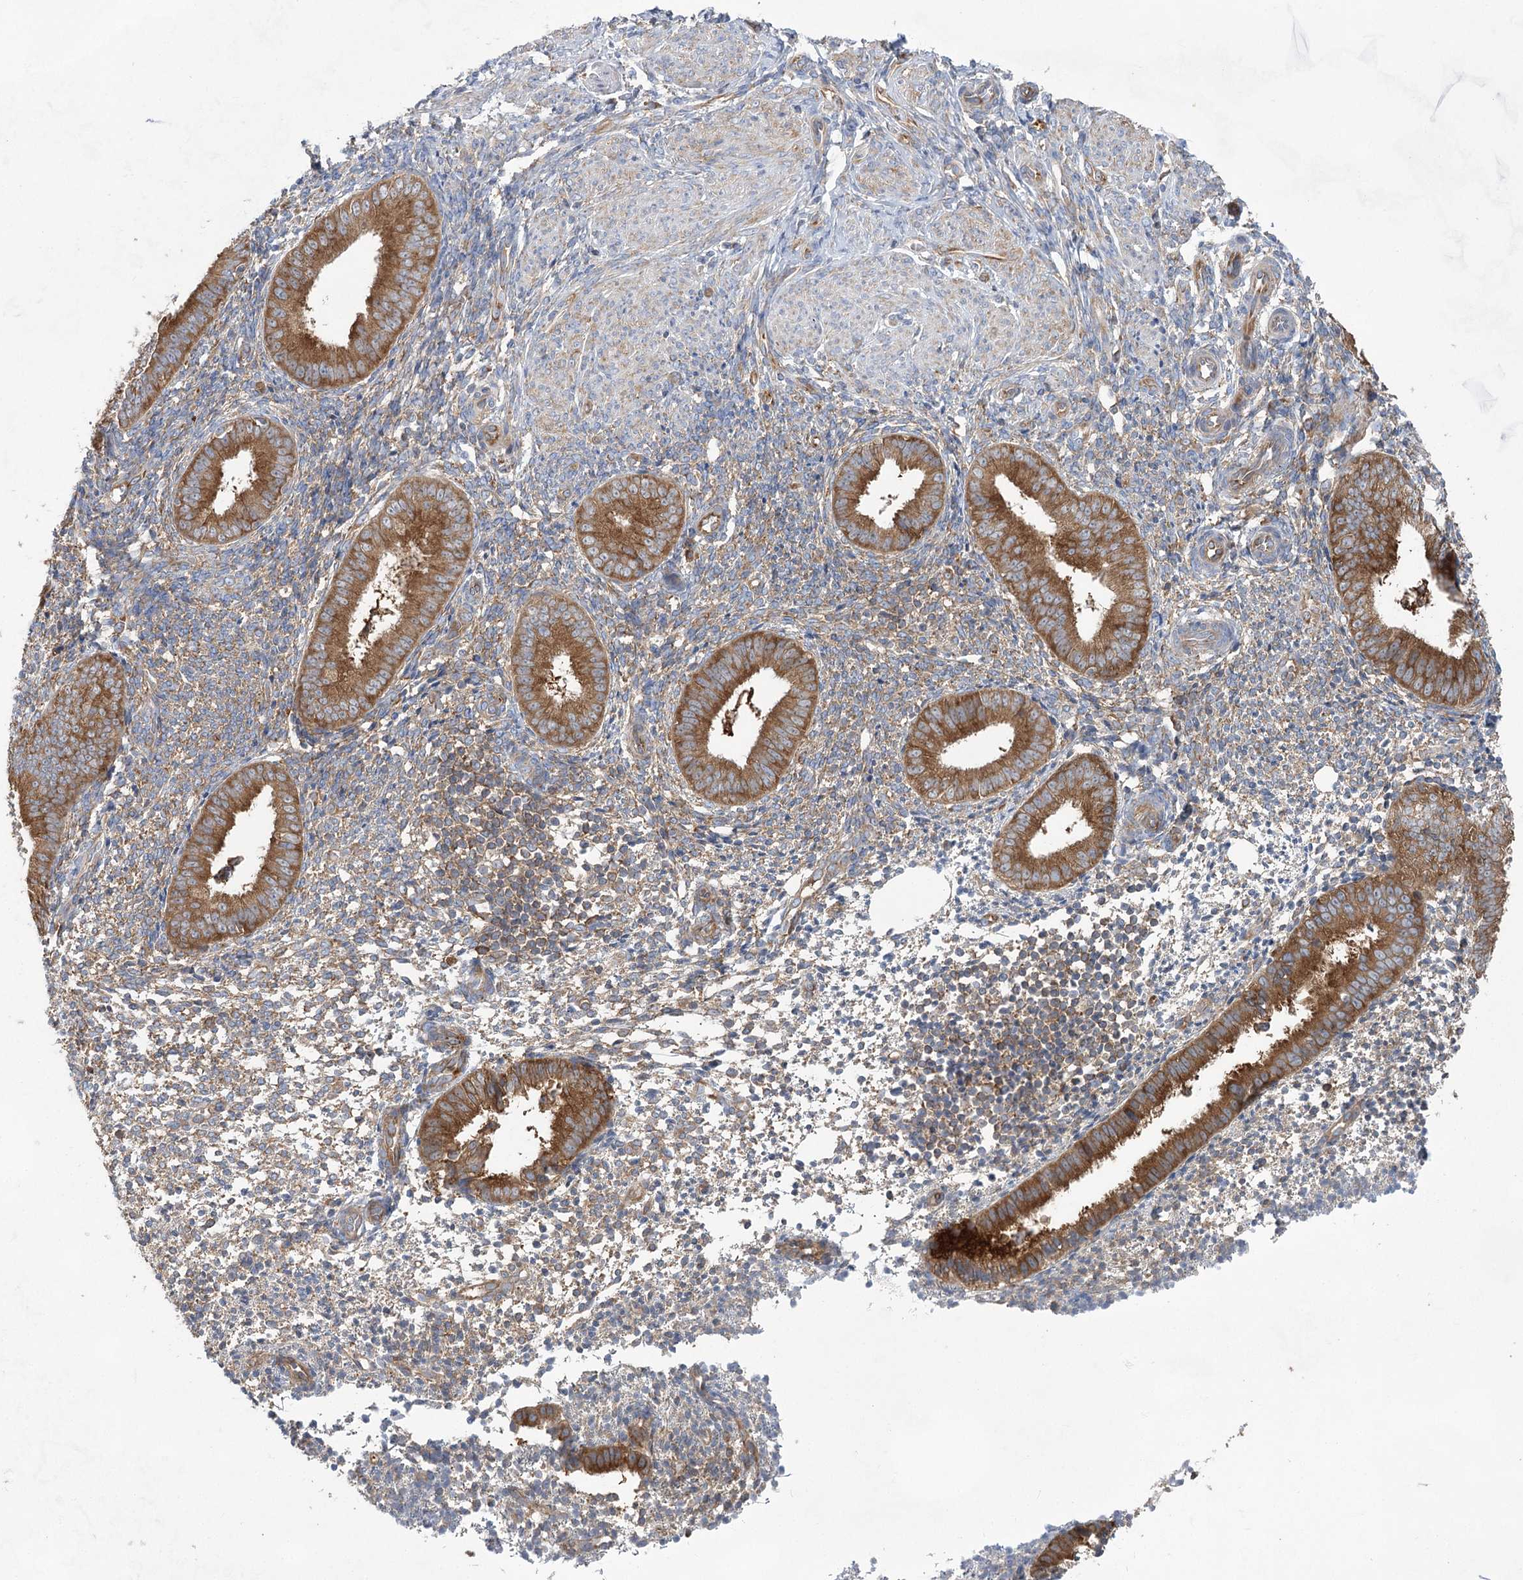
{"staining": {"intensity": "moderate", "quantity": ">75%", "location": "cytoplasmic/membranous"}, "tissue": "endometrium", "cell_type": "Cells in endometrial stroma", "image_type": "normal", "snomed": [{"axis": "morphology", "description": "Normal tissue, NOS"}, {"axis": "topography", "description": "Uterus"}, {"axis": "topography", "description": "Endometrium"}], "caption": "Human endometrium stained with a brown dye exhibits moderate cytoplasmic/membranous positive staining in about >75% of cells in endometrial stroma.", "gene": "EIF3A", "patient": {"sex": "female", "age": 48}}